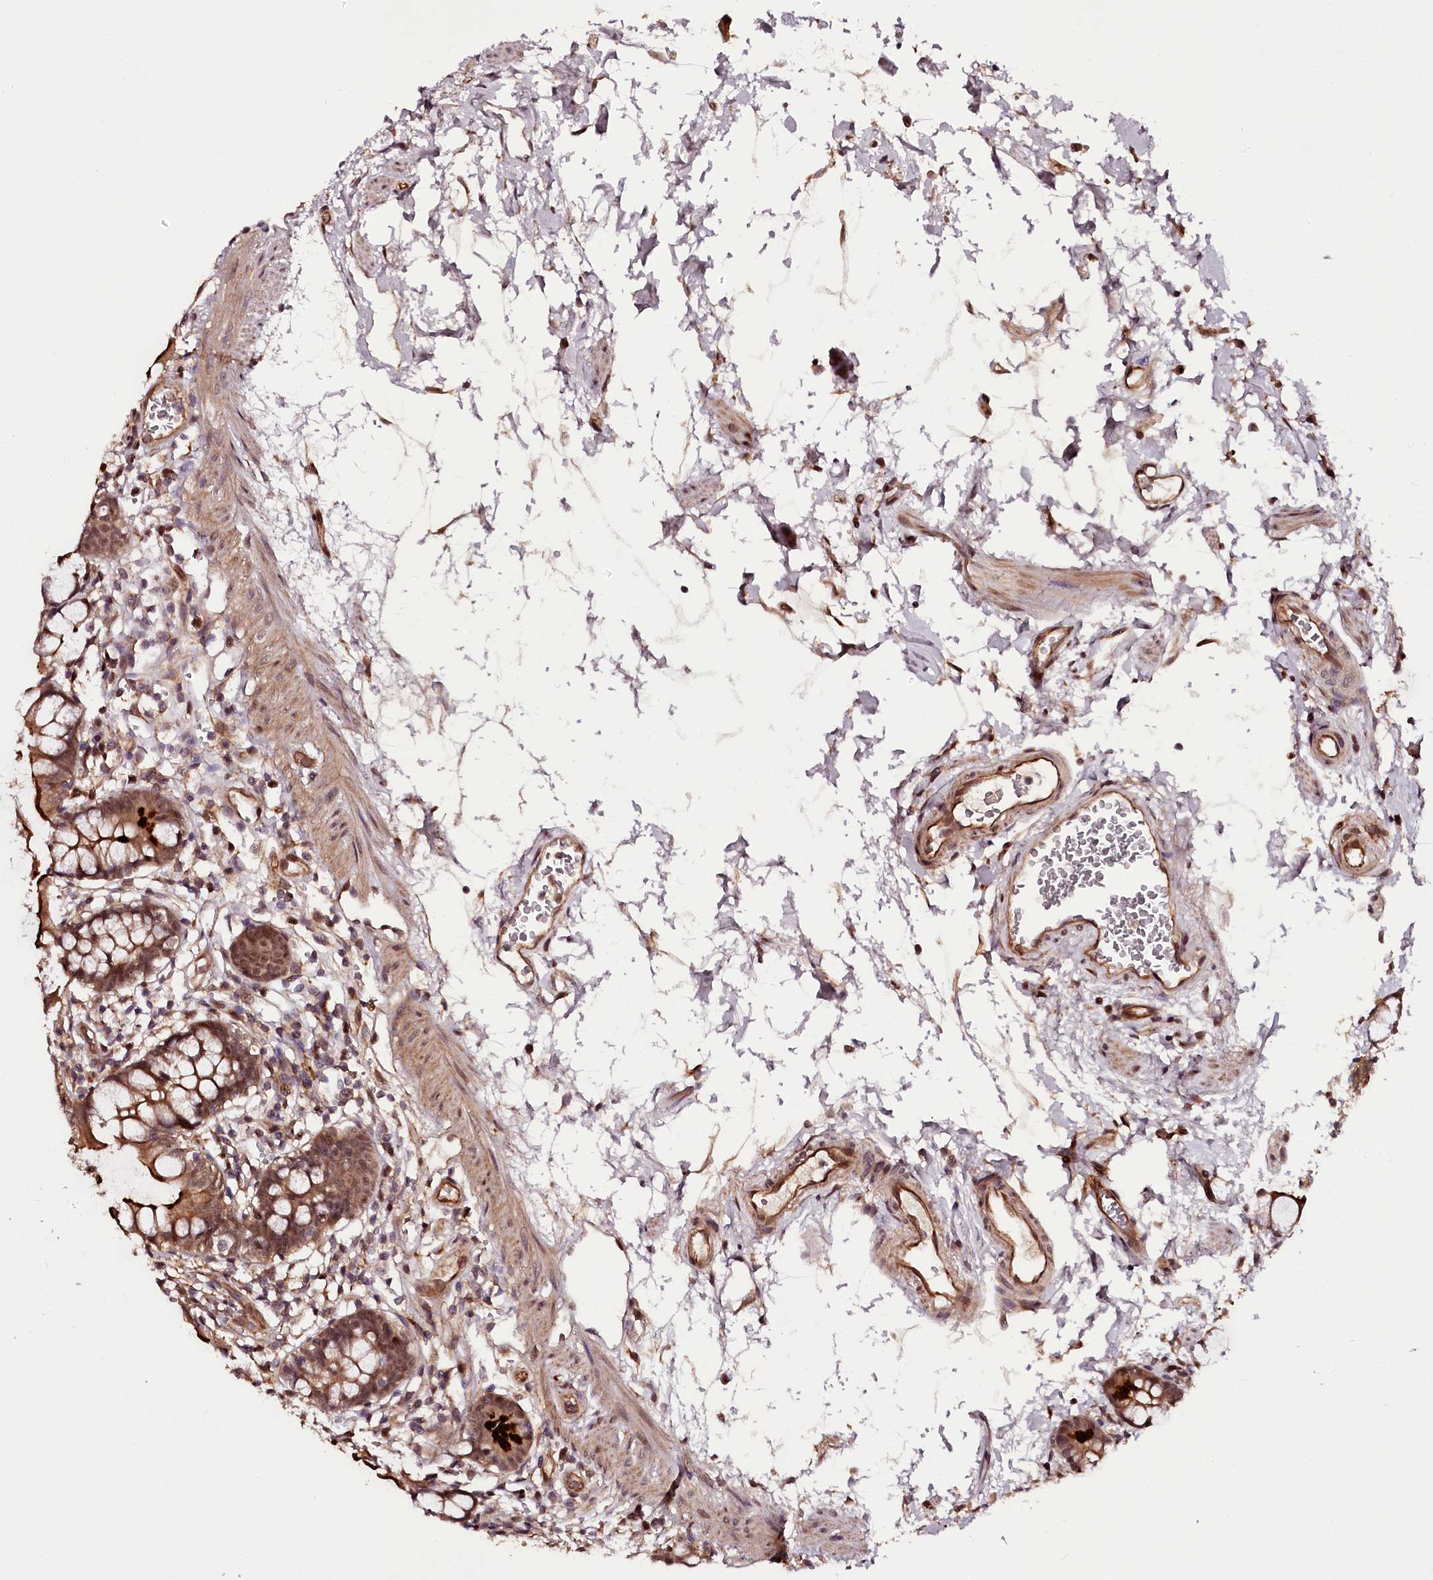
{"staining": {"intensity": "moderate", "quantity": ">75%", "location": "cytoplasmic/membranous"}, "tissue": "small intestine", "cell_type": "Glandular cells", "image_type": "normal", "snomed": [{"axis": "morphology", "description": "Normal tissue, NOS"}, {"axis": "topography", "description": "Small intestine"}], "caption": "IHC staining of benign small intestine, which demonstrates medium levels of moderate cytoplasmic/membranous expression in about >75% of glandular cells indicating moderate cytoplasmic/membranous protein staining. The staining was performed using DAB (brown) for protein detection and nuclei were counterstained in hematoxylin (blue).", "gene": "MAML3", "patient": {"sex": "female", "age": 84}}